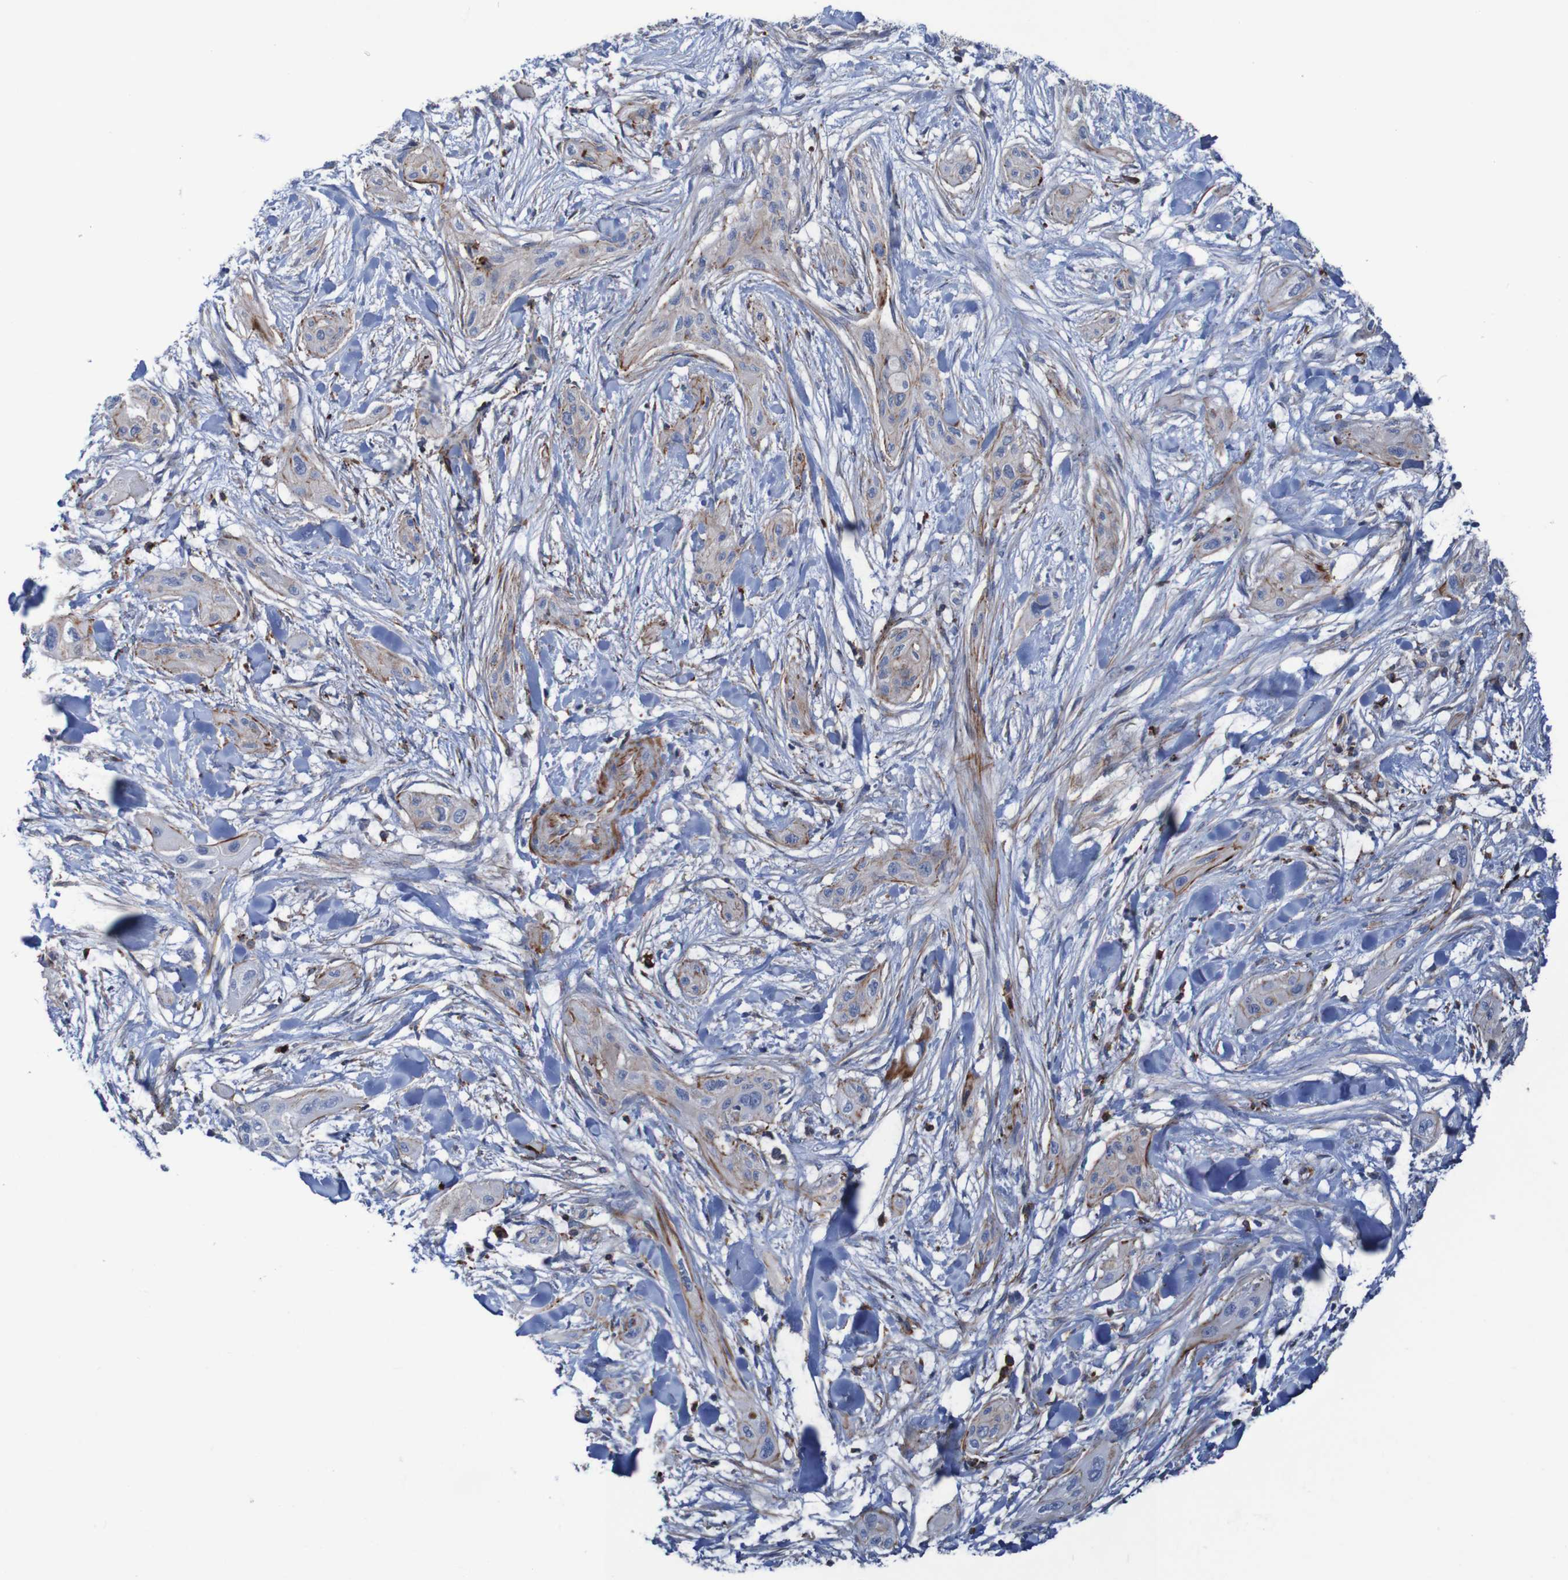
{"staining": {"intensity": "strong", "quantity": "<25%", "location": "cytoplasmic/membranous"}, "tissue": "lung cancer", "cell_type": "Tumor cells", "image_type": "cancer", "snomed": [{"axis": "morphology", "description": "Squamous cell carcinoma, NOS"}, {"axis": "topography", "description": "Lung"}], "caption": "Lung squamous cell carcinoma tissue displays strong cytoplasmic/membranous positivity in about <25% of tumor cells (IHC, brightfield microscopy, high magnification).", "gene": "RNF182", "patient": {"sex": "female", "age": 47}}